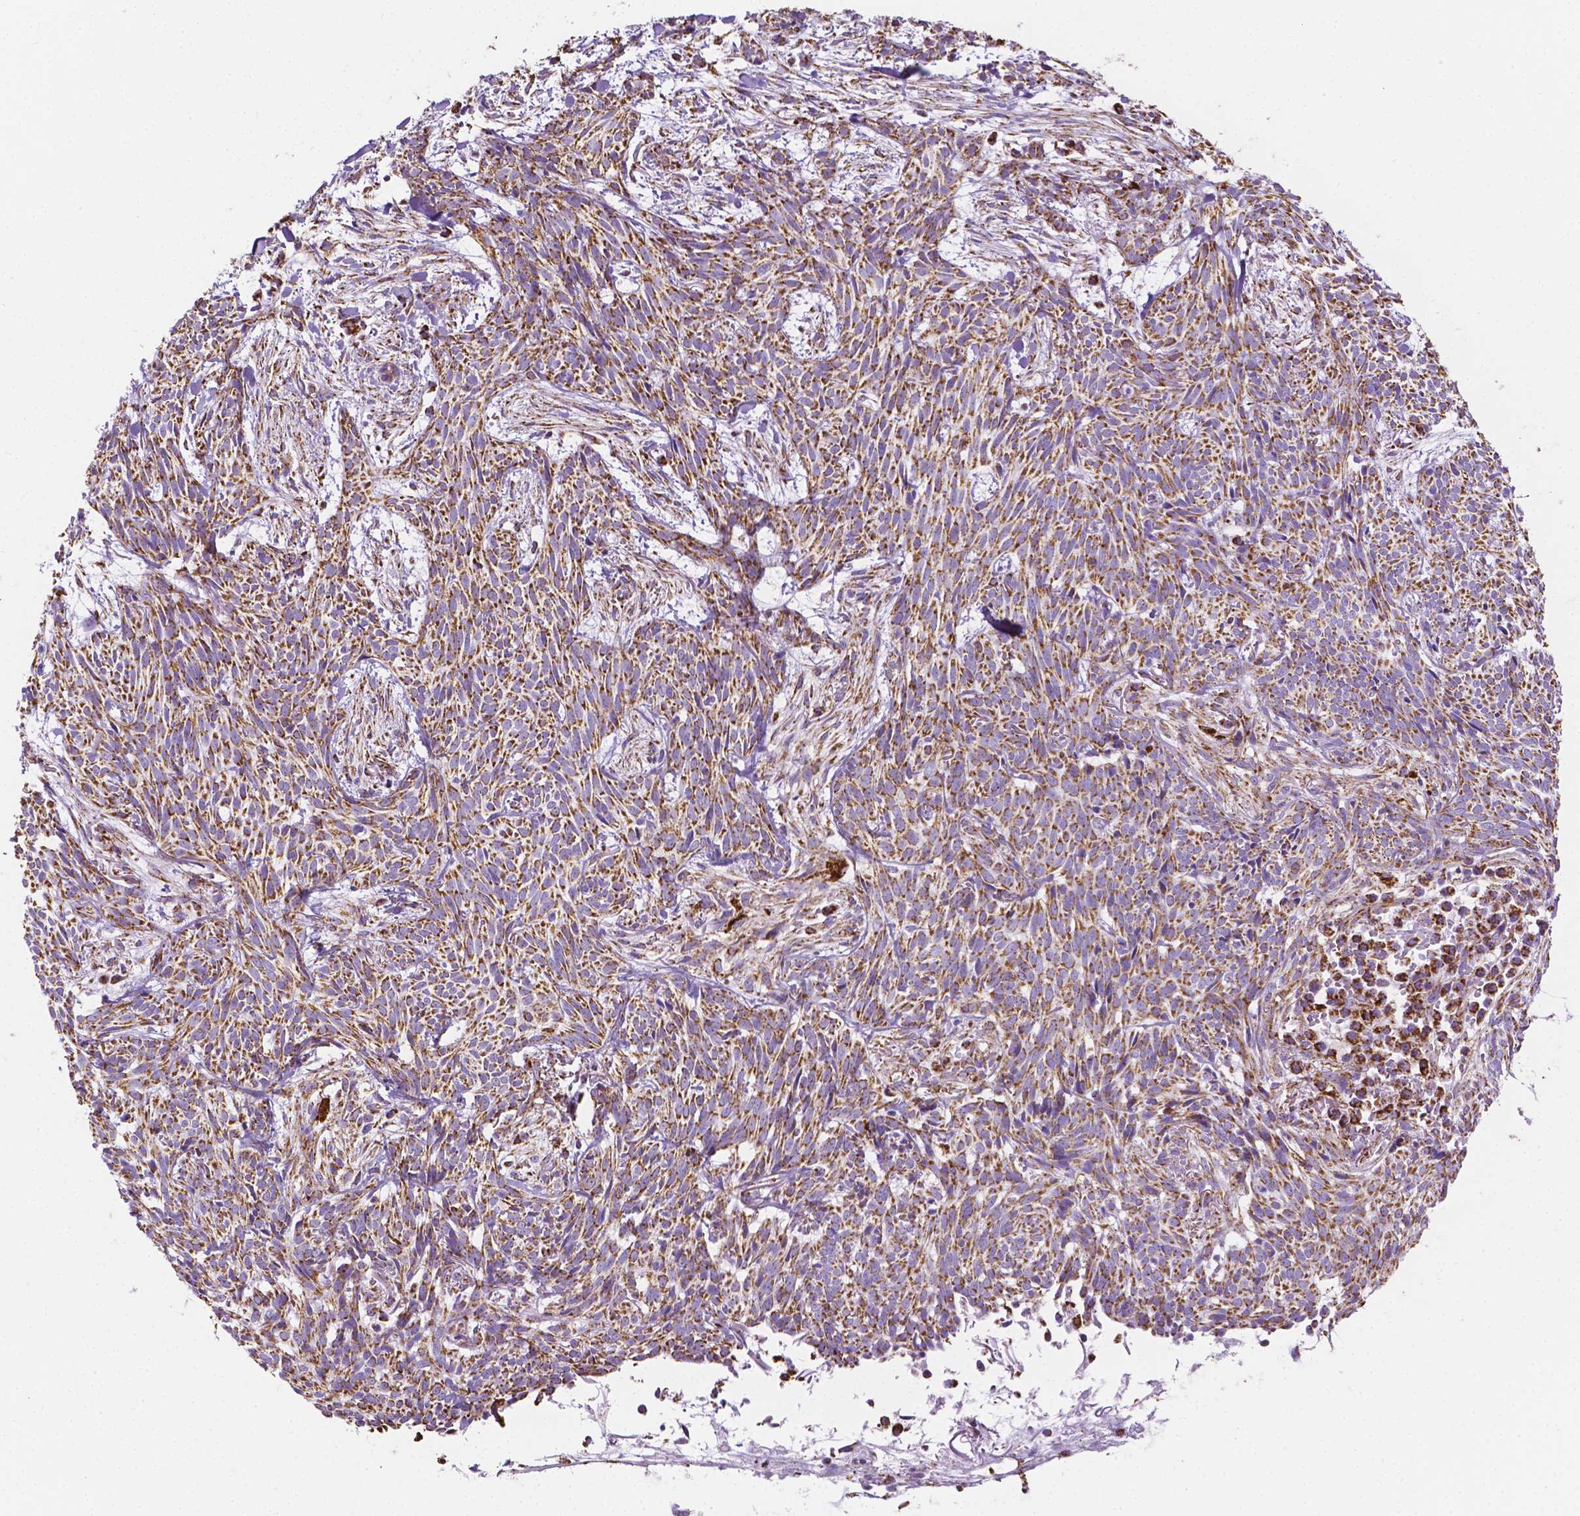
{"staining": {"intensity": "strong", "quantity": ">75%", "location": "cytoplasmic/membranous"}, "tissue": "skin cancer", "cell_type": "Tumor cells", "image_type": "cancer", "snomed": [{"axis": "morphology", "description": "Basal cell carcinoma"}, {"axis": "topography", "description": "Skin"}], "caption": "Approximately >75% of tumor cells in human skin cancer display strong cytoplasmic/membranous protein expression as visualized by brown immunohistochemical staining.", "gene": "RMDN3", "patient": {"sex": "male", "age": 71}}